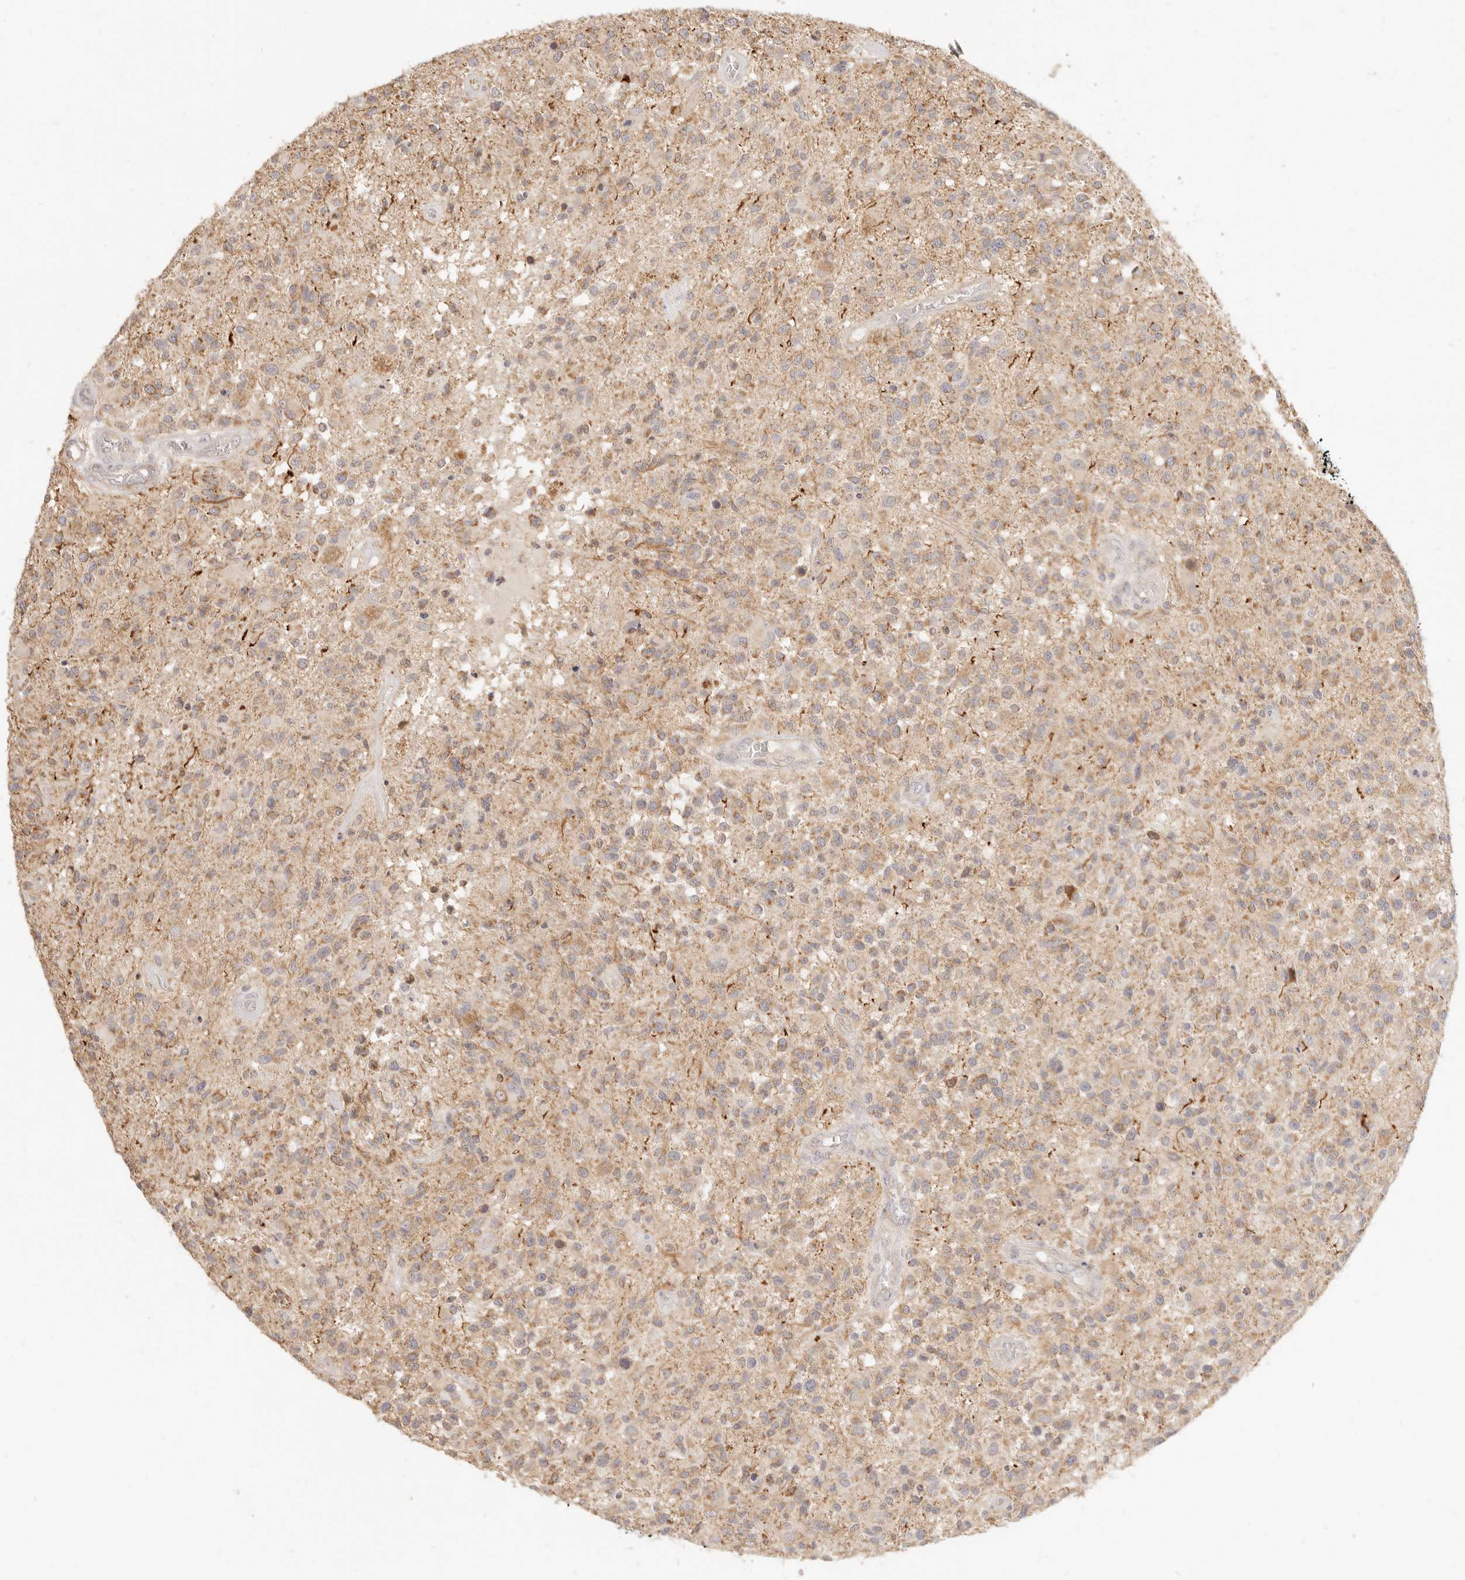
{"staining": {"intensity": "weak", "quantity": ">75%", "location": "cytoplasmic/membranous"}, "tissue": "glioma", "cell_type": "Tumor cells", "image_type": "cancer", "snomed": [{"axis": "morphology", "description": "Glioma, malignant, High grade"}, {"axis": "morphology", "description": "Glioblastoma, NOS"}, {"axis": "topography", "description": "Brain"}], "caption": "Protein expression analysis of glioma displays weak cytoplasmic/membranous positivity in approximately >75% of tumor cells. The staining is performed using DAB (3,3'-diaminobenzidine) brown chromogen to label protein expression. The nuclei are counter-stained blue using hematoxylin.", "gene": "CPLANE2", "patient": {"sex": "male", "age": 60}}